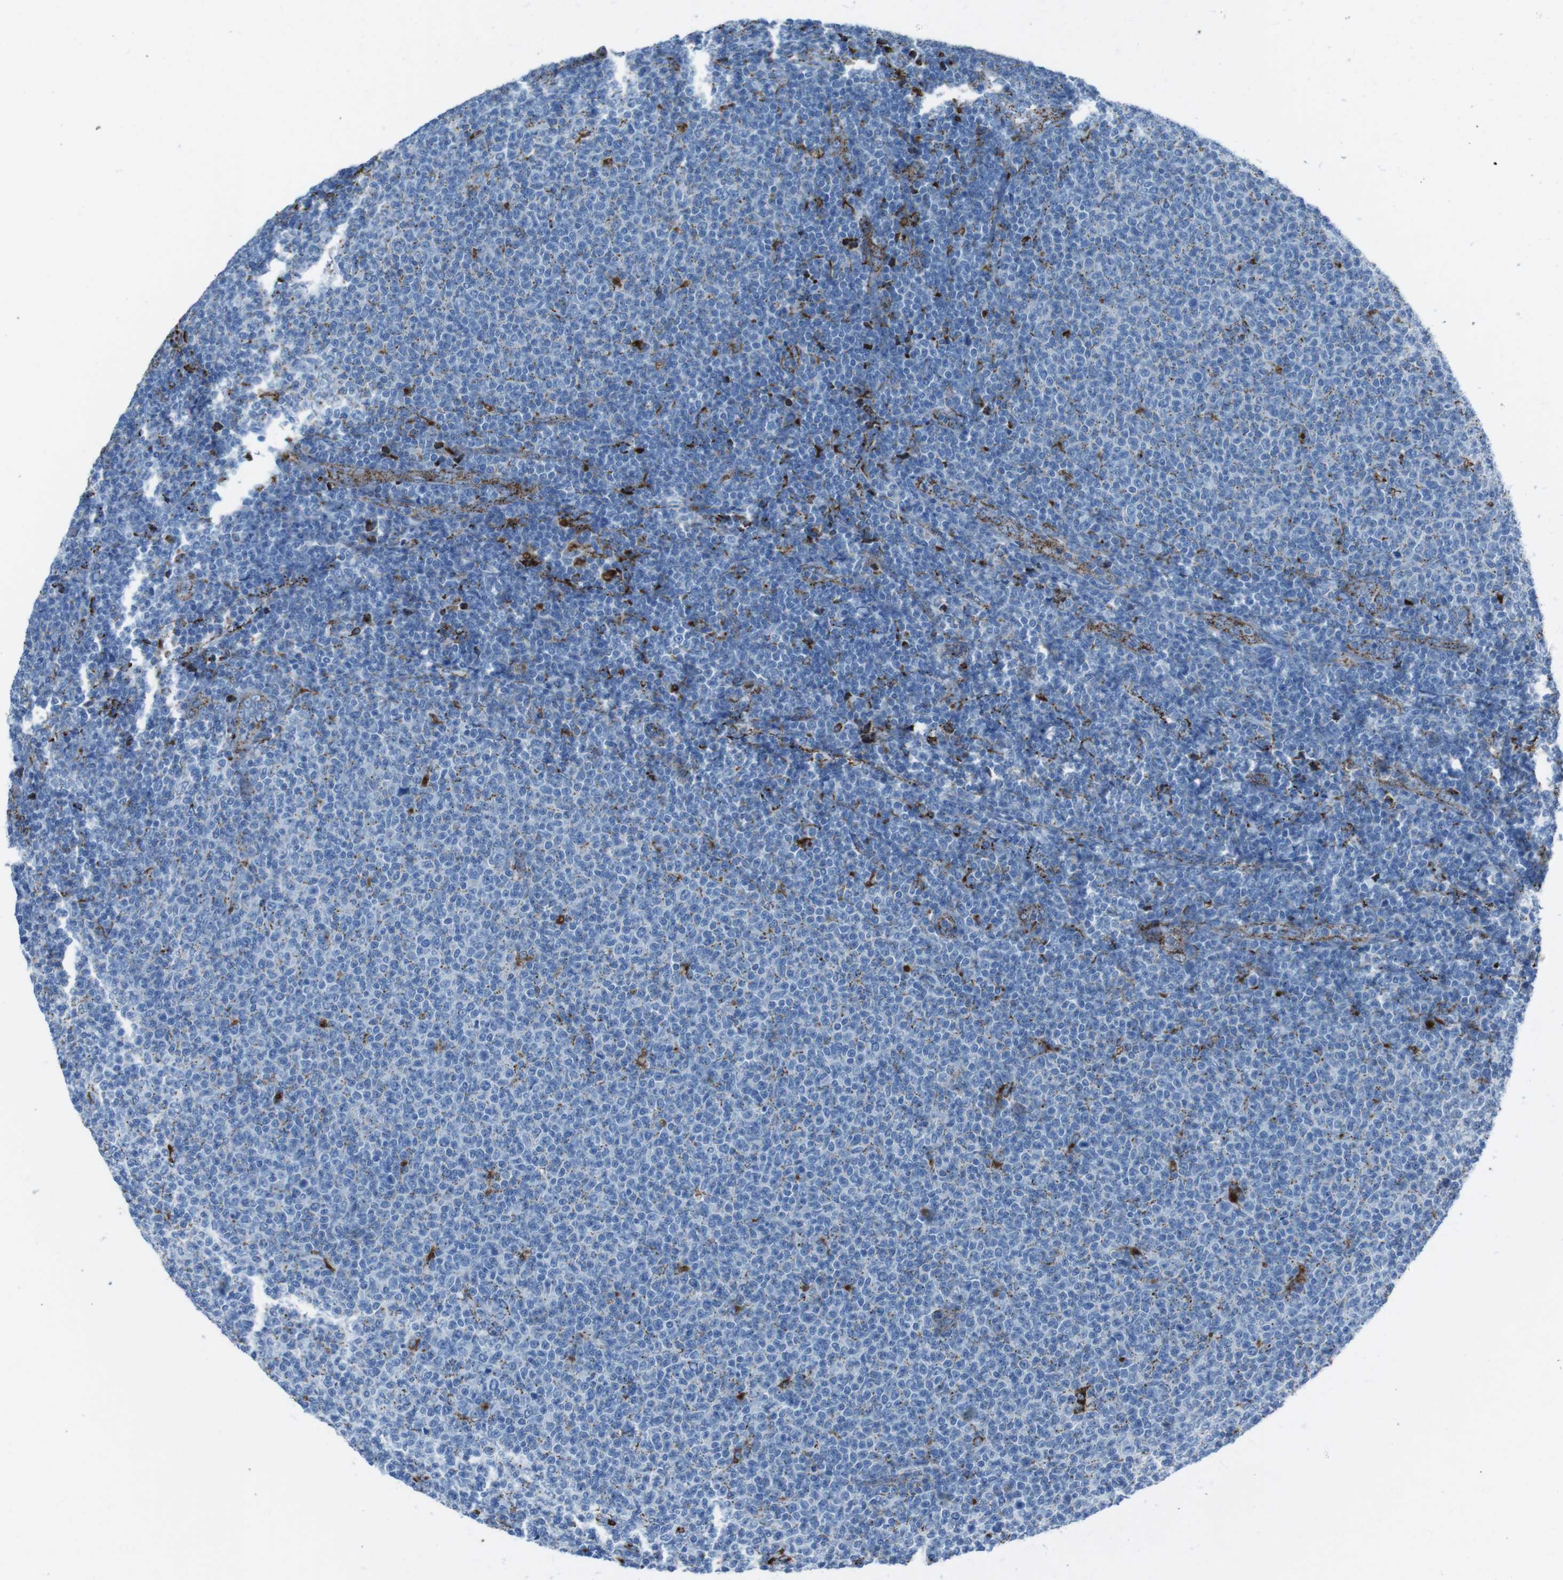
{"staining": {"intensity": "negative", "quantity": "none", "location": "none"}, "tissue": "lymphoma", "cell_type": "Tumor cells", "image_type": "cancer", "snomed": [{"axis": "morphology", "description": "Malignant lymphoma, non-Hodgkin's type, Low grade"}, {"axis": "topography", "description": "Lymph node"}], "caption": "This is an immunohistochemistry (IHC) histopathology image of lymphoma. There is no staining in tumor cells.", "gene": "SCARB2", "patient": {"sex": "male", "age": 66}}